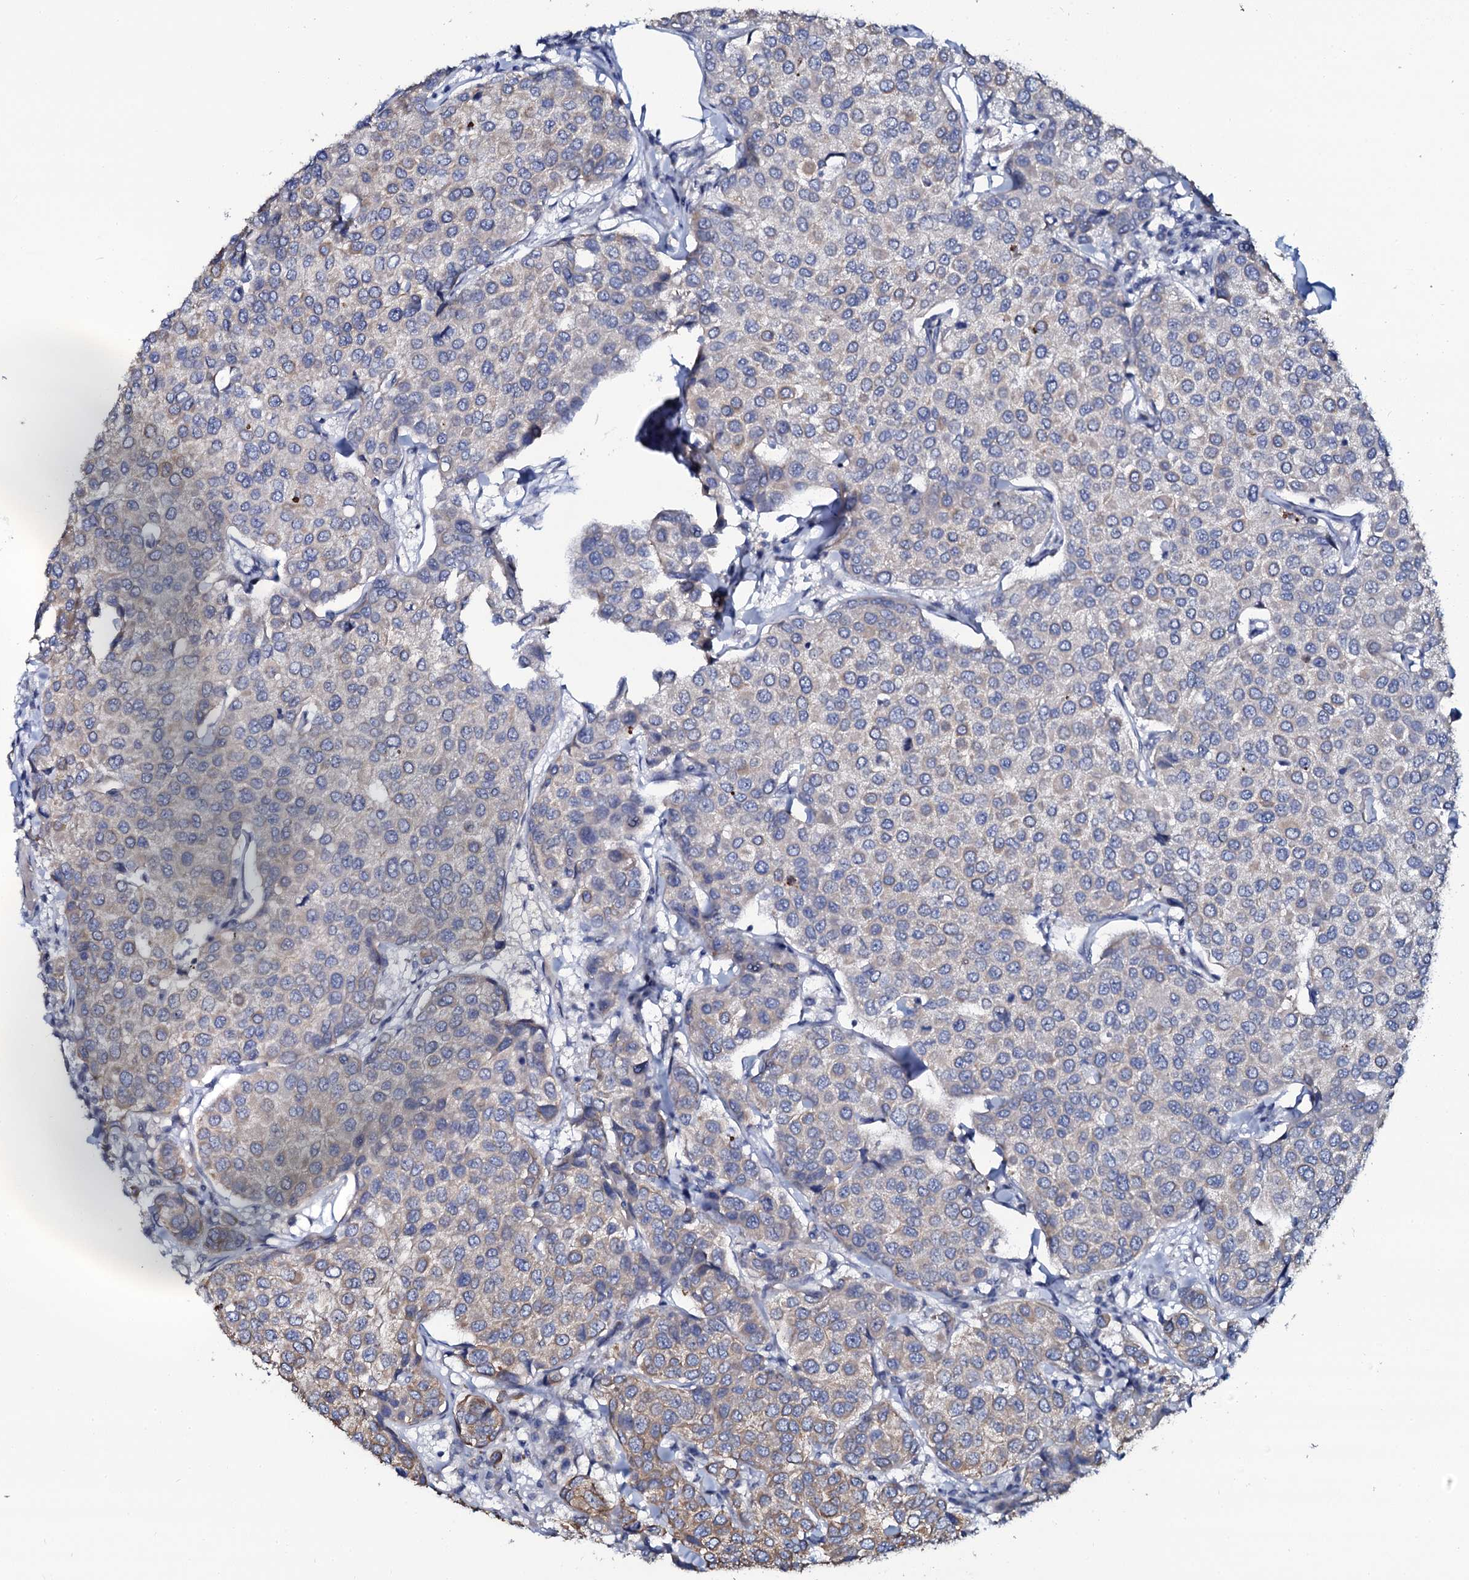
{"staining": {"intensity": "moderate", "quantity": "<25%", "location": "cytoplasmic/membranous"}, "tissue": "breast cancer", "cell_type": "Tumor cells", "image_type": "cancer", "snomed": [{"axis": "morphology", "description": "Duct carcinoma"}, {"axis": "topography", "description": "Breast"}], "caption": "Immunohistochemistry photomicrograph of human invasive ductal carcinoma (breast) stained for a protein (brown), which reveals low levels of moderate cytoplasmic/membranous staining in about <25% of tumor cells.", "gene": "C10orf88", "patient": {"sex": "female", "age": 55}}